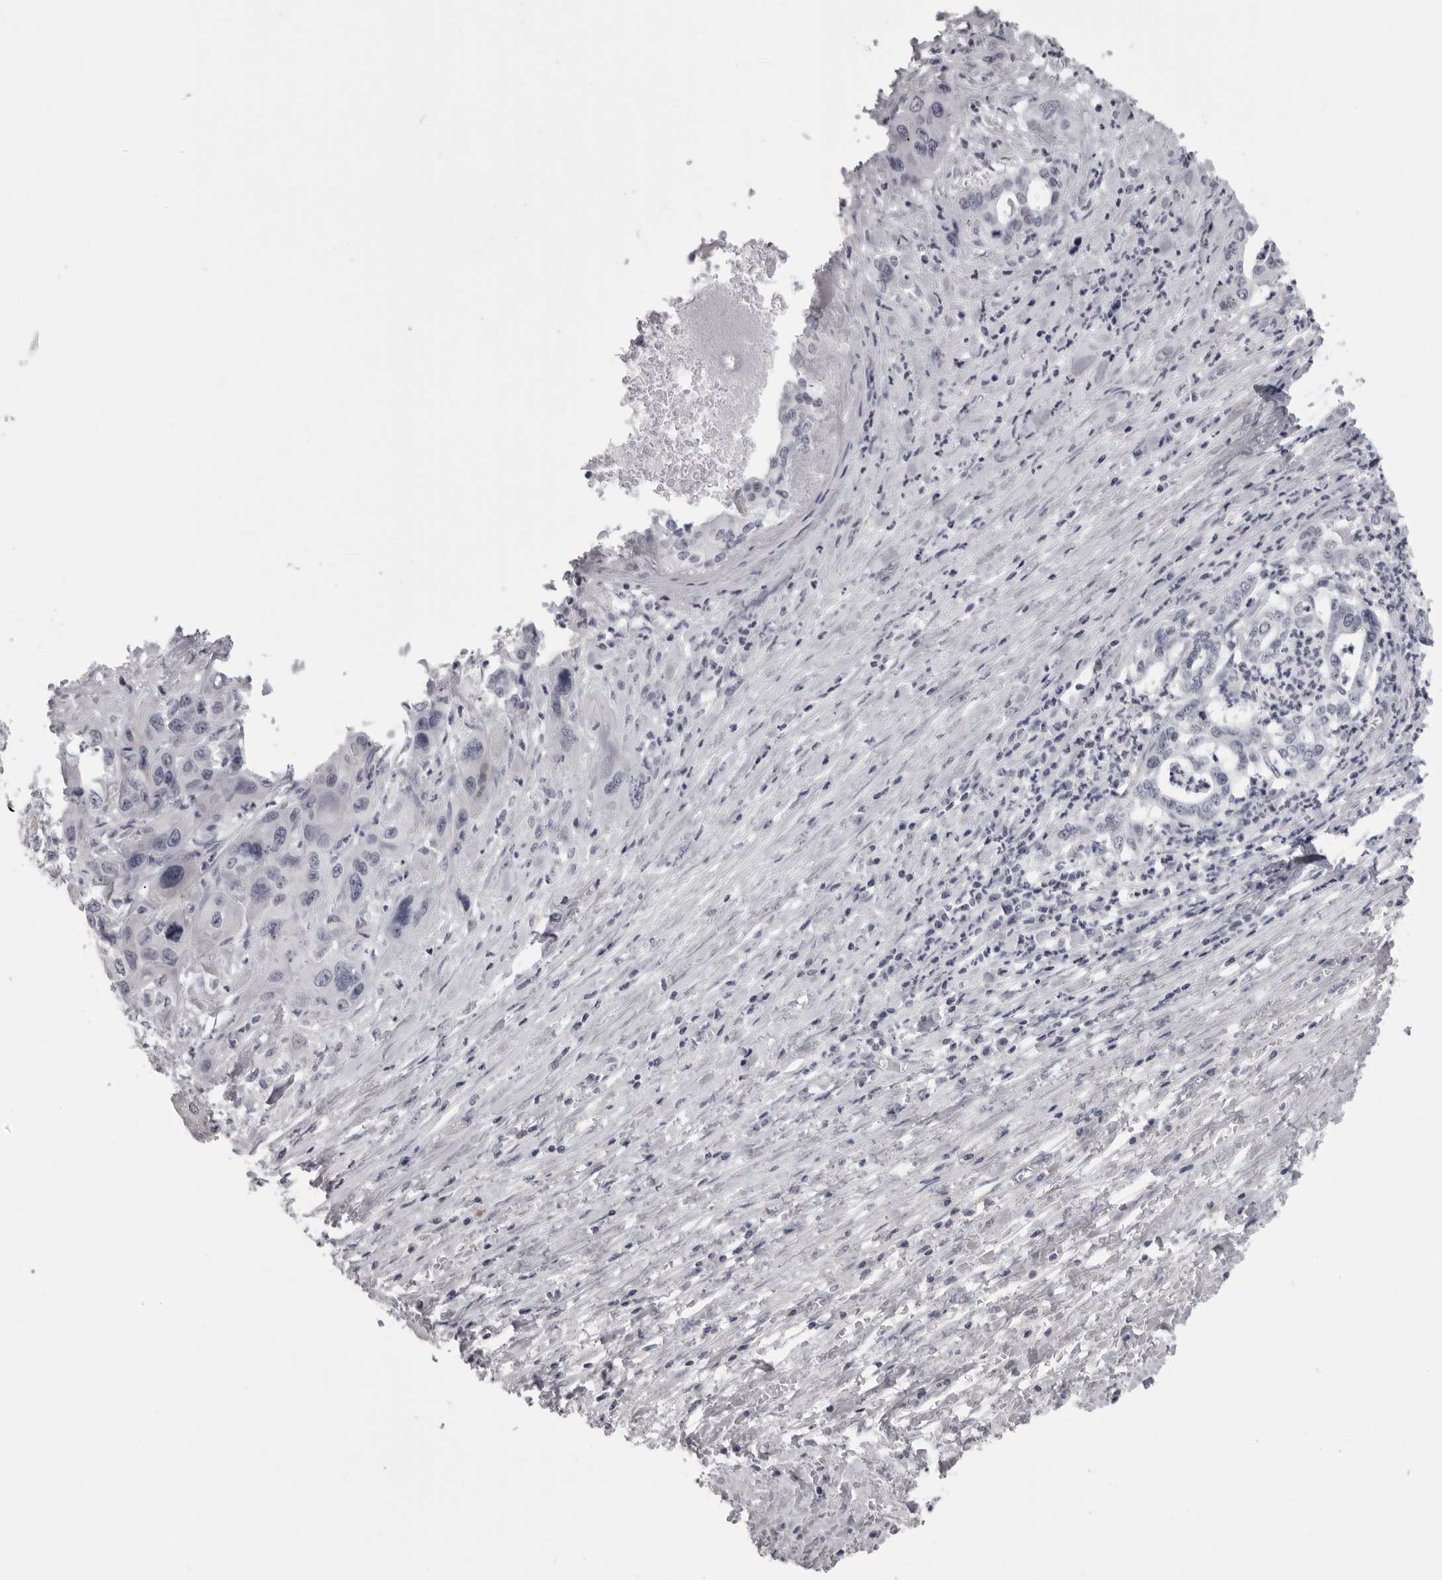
{"staining": {"intensity": "negative", "quantity": "none", "location": "none"}, "tissue": "liver cancer", "cell_type": "Tumor cells", "image_type": "cancer", "snomed": [{"axis": "morphology", "description": "Cholangiocarcinoma"}, {"axis": "topography", "description": "Liver"}], "caption": "Photomicrograph shows no significant protein positivity in tumor cells of liver cholangiocarcinoma. (DAB (3,3'-diaminobenzidine) immunohistochemistry (IHC) with hematoxylin counter stain).", "gene": "DNALI1", "patient": {"sex": "female", "age": 61}}